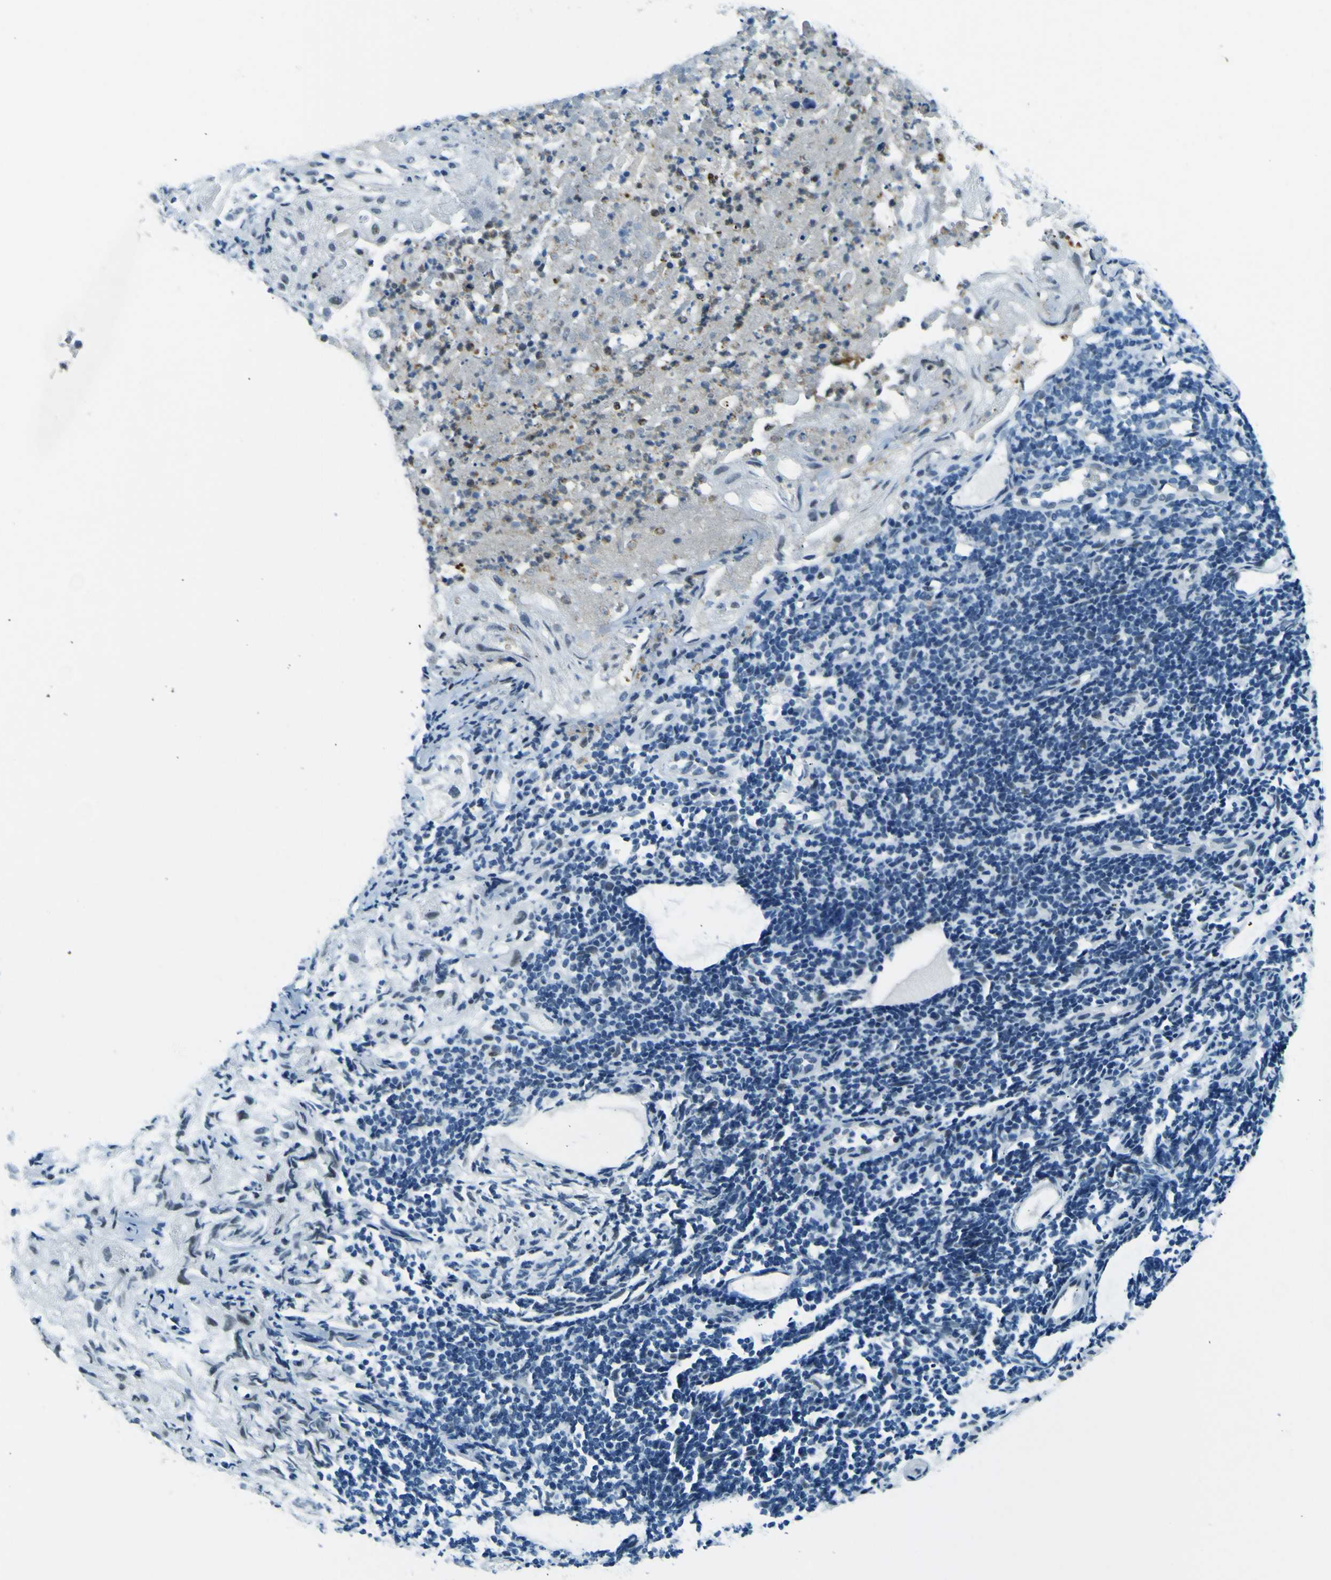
{"staining": {"intensity": "negative", "quantity": "none", "location": "none"}, "tissue": "lung cancer", "cell_type": "Tumor cells", "image_type": "cancer", "snomed": [{"axis": "morphology", "description": "Inflammation, NOS"}, {"axis": "morphology", "description": "Squamous cell carcinoma, NOS"}, {"axis": "topography", "description": "Lymph node"}, {"axis": "topography", "description": "Soft tissue"}, {"axis": "topography", "description": "Lung"}], "caption": "Squamous cell carcinoma (lung) was stained to show a protein in brown. There is no significant expression in tumor cells.", "gene": "CEBPG", "patient": {"sex": "male", "age": 66}}